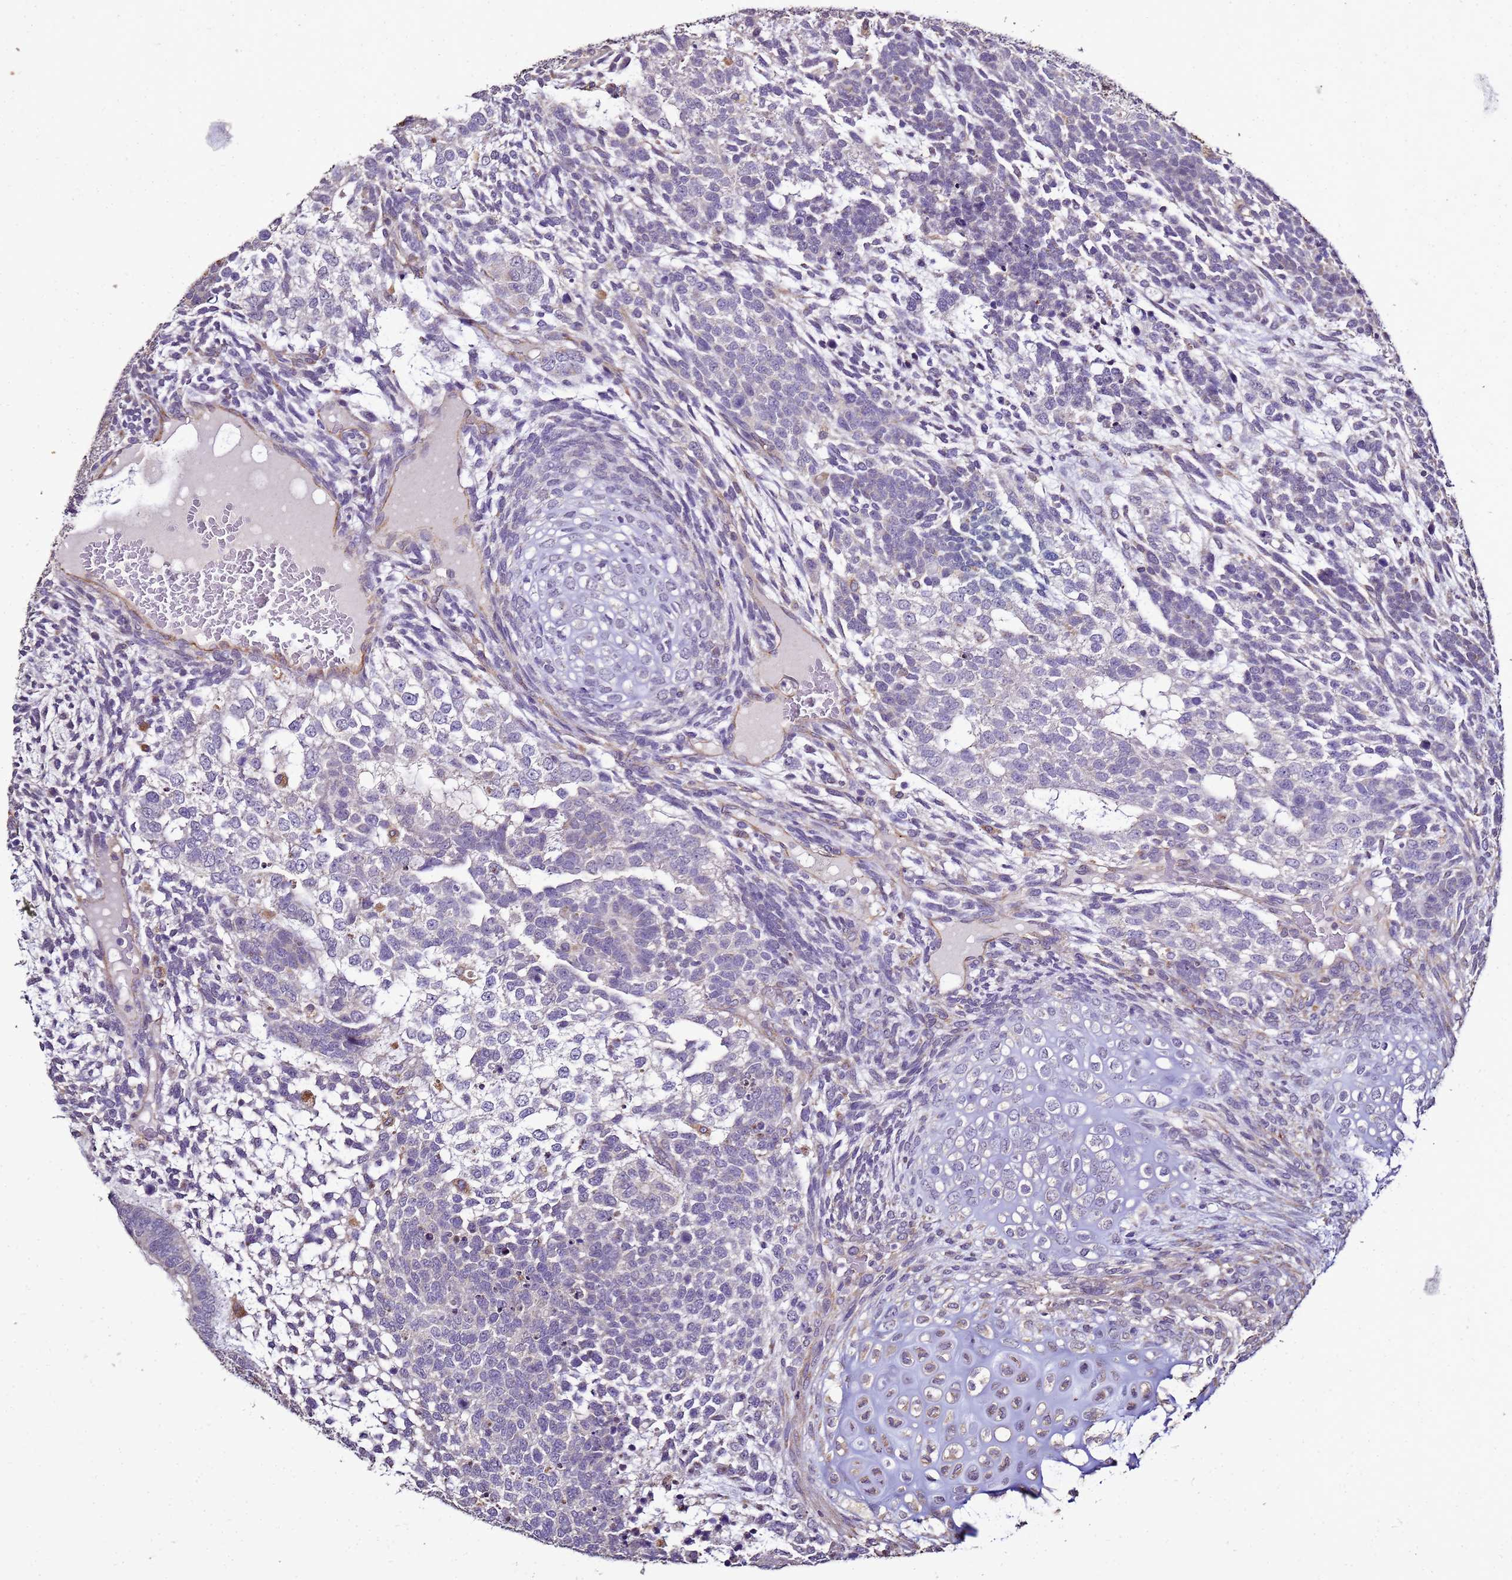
{"staining": {"intensity": "negative", "quantity": "none", "location": "none"}, "tissue": "testis cancer", "cell_type": "Tumor cells", "image_type": "cancer", "snomed": [{"axis": "morphology", "description": "Carcinoma, Embryonal, NOS"}, {"axis": "topography", "description": "Testis"}], "caption": "DAB (3,3'-diaminobenzidine) immunohistochemical staining of testis cancer shows no significant expression in tumor cells.", "gene": "ENOPH1", "patient": {"sex": "male", "age": 23}}